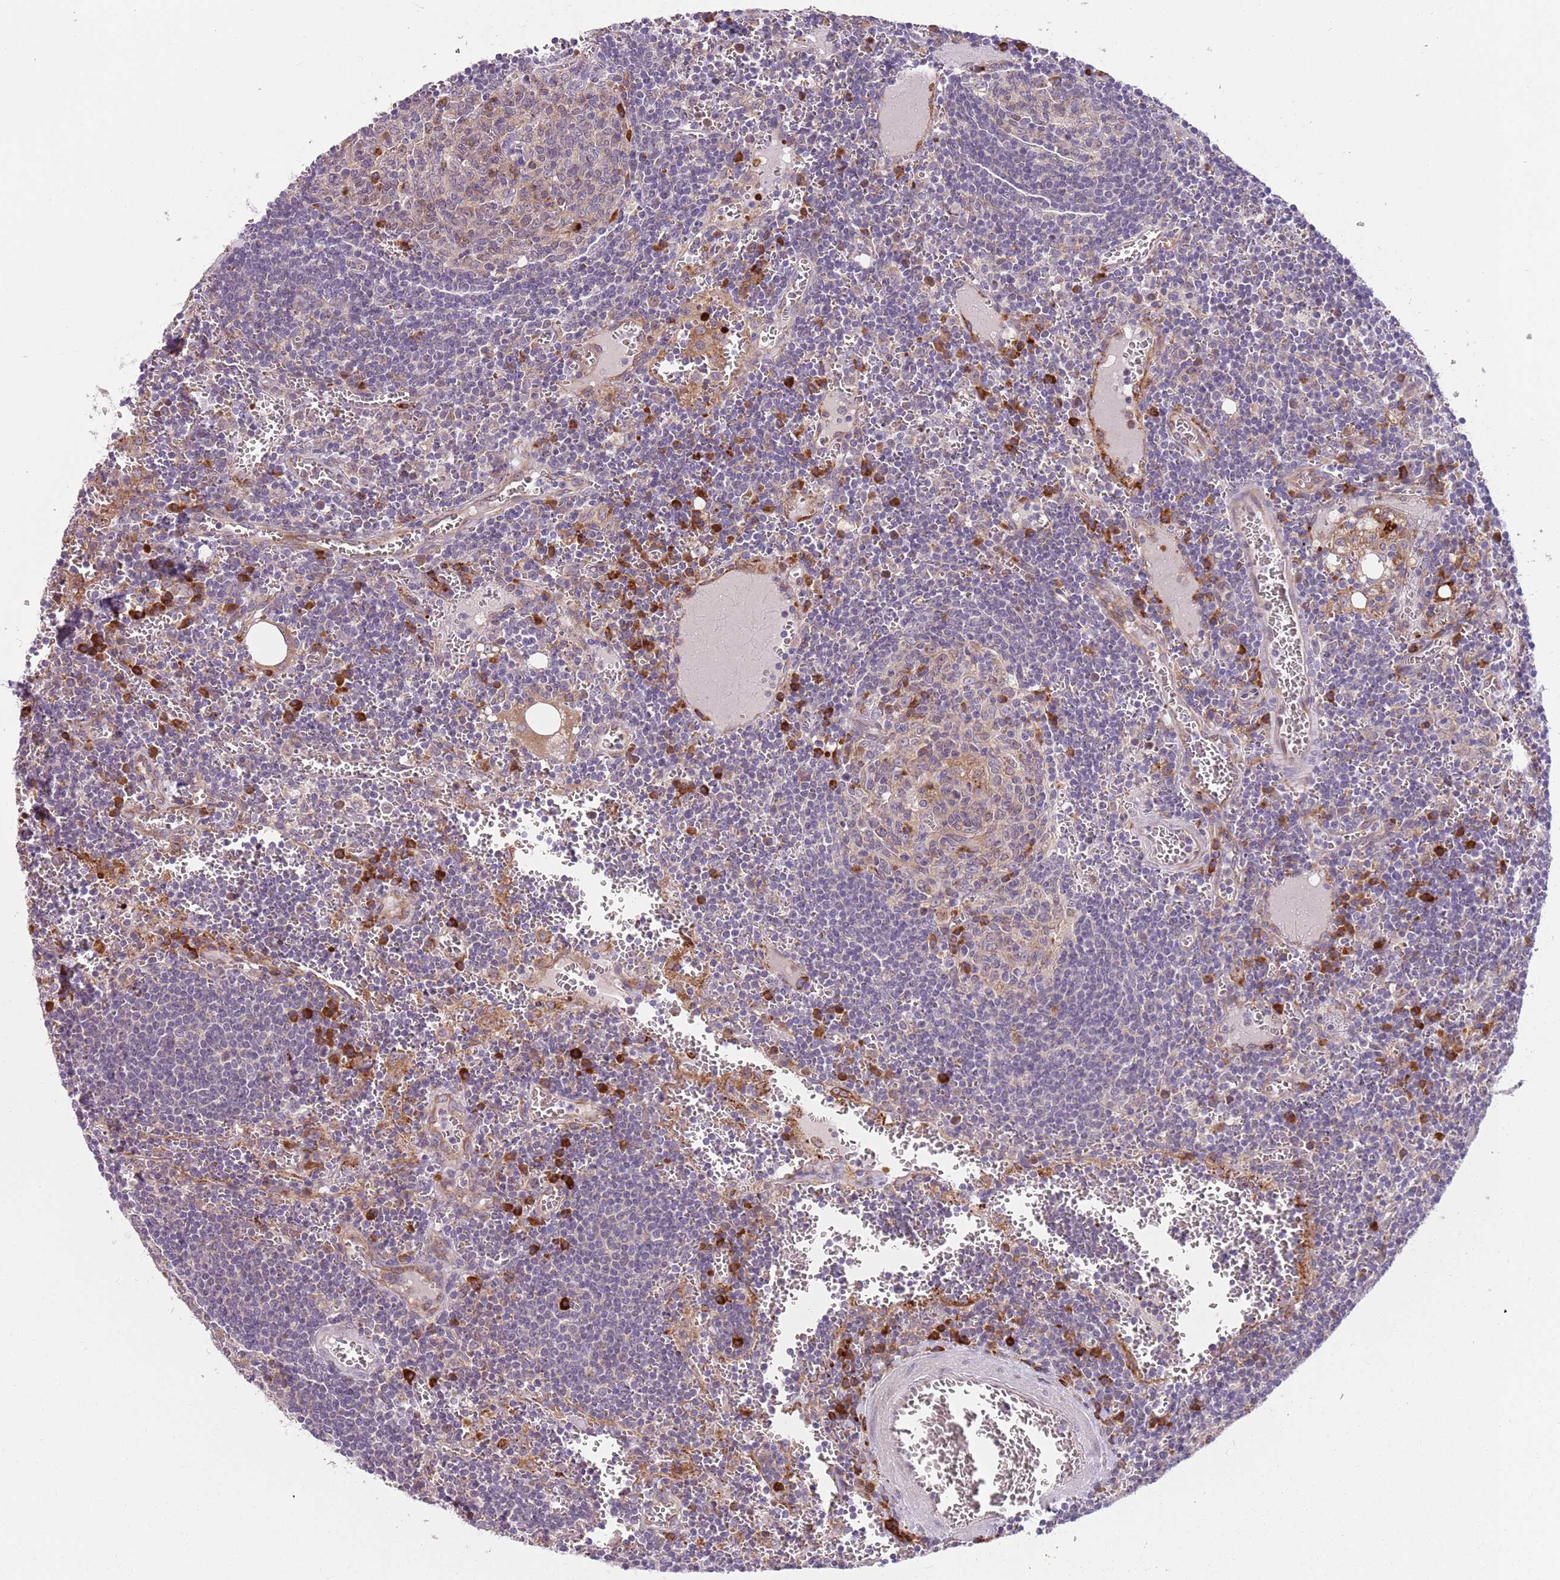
{"staining": {"intensity": "strong", "quantity": "<25%", "location": "cytoplasmic/membranous"}, "tissue": "lymph node", "cell_type": "Germinal center cells", "image_type": "normal", "snomed": [{"axis": "morphology", "description": "Normal tissue, NOS"}, {"axis": "topography", "description": "Lymph node"}], "caption": "Protein staining reveals strong cytoplasmic/membranous expression in approximately <25% of germinal center cells in normal lymph node.", "gene": "VWCE", "patient": {"sex": "female", "age": 73}}